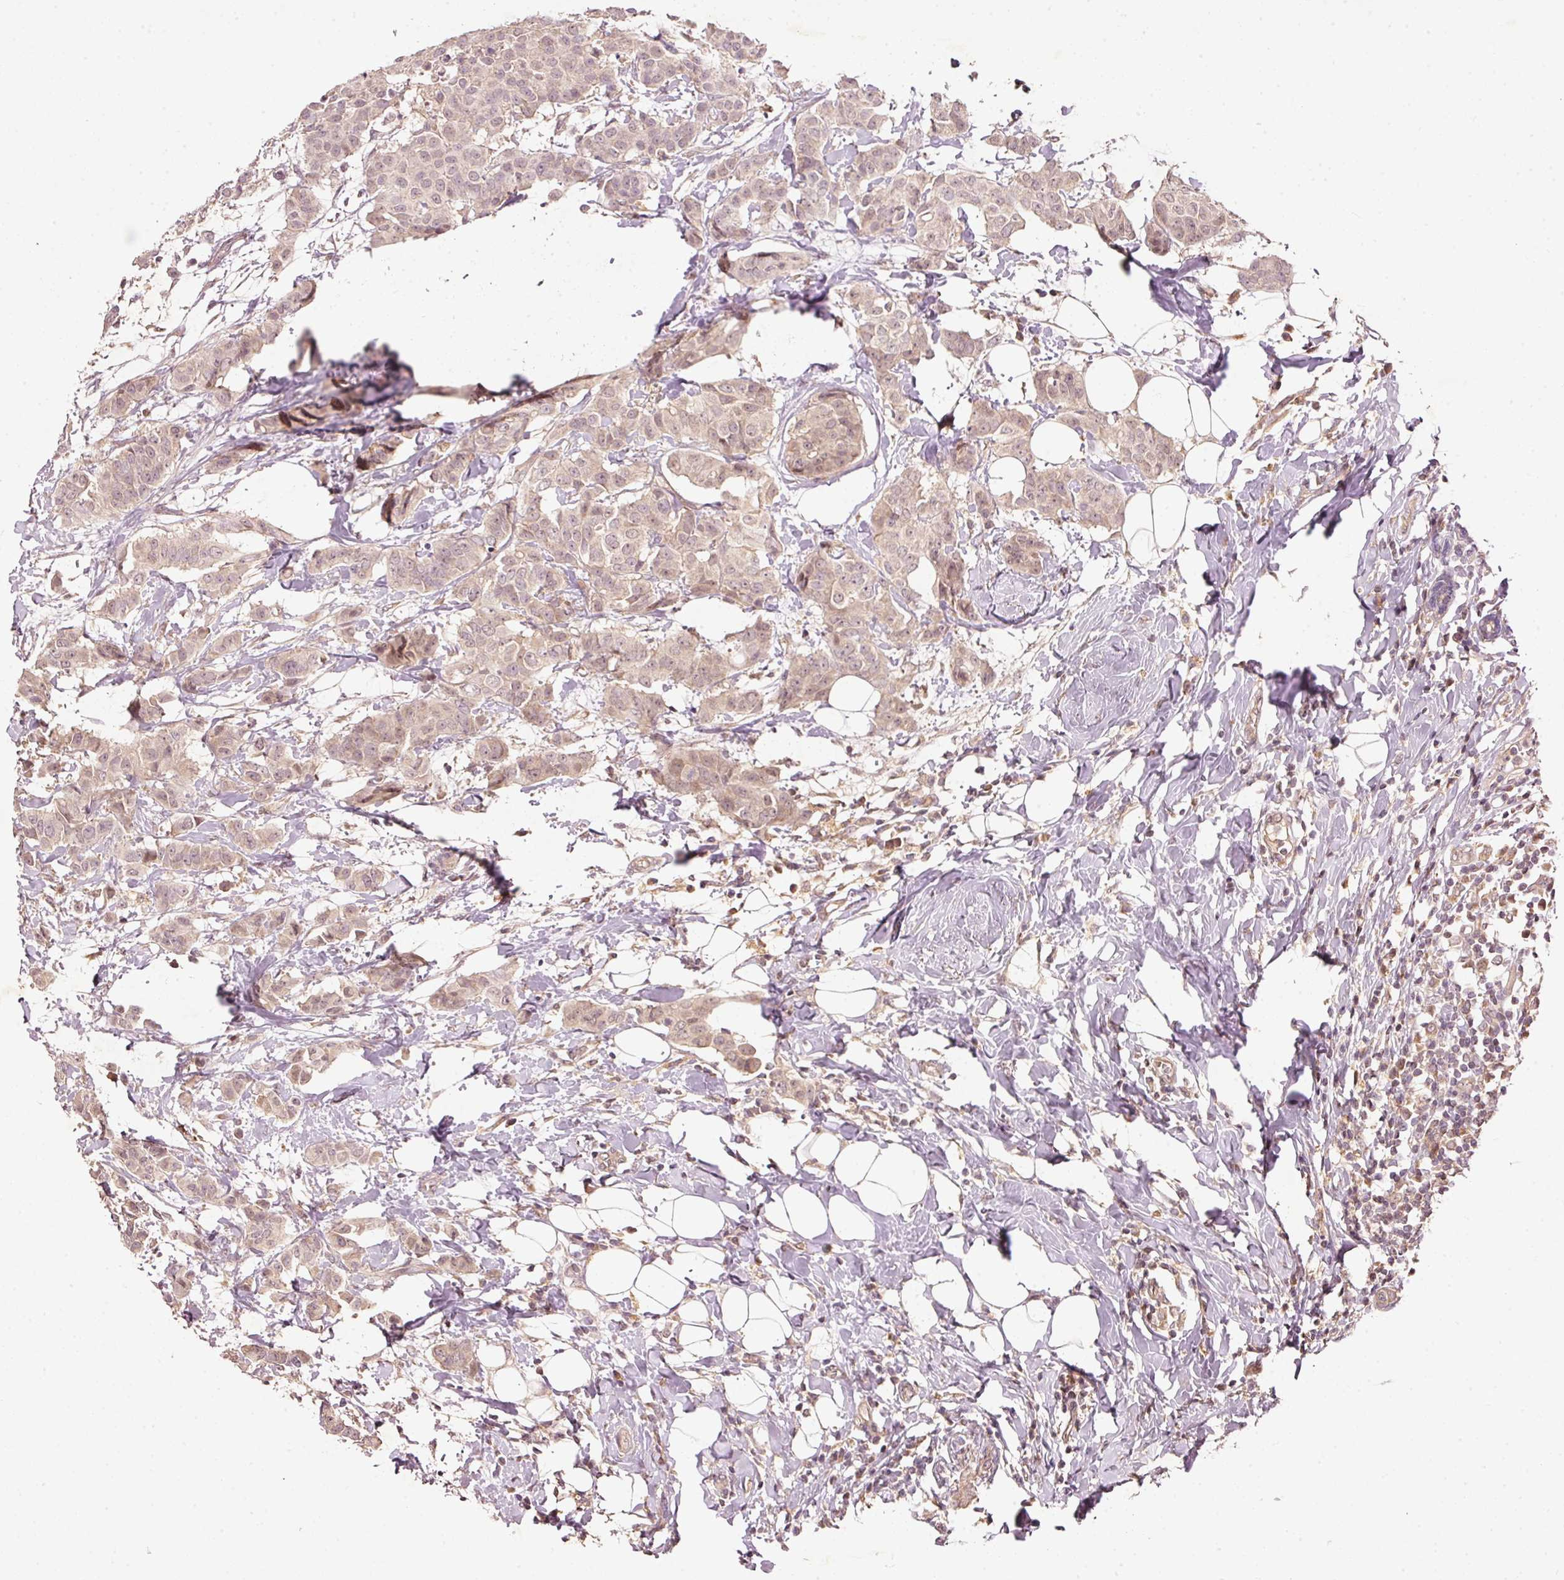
{"staining": {"intensity": "weak", "quantity": "<25%", "location": "nuclear"}, "tissue": "breast cancer", "cell_type": "Tumor cells", "image_type": "cancer", "snomed": [{"axis": "morphology", "description": "Duct carcinoma"}, {"axis": "topography", "description": "Breast"}], "caption": "This is a image of immunohistochemistry staining of breast cancer (intraductal carcinoma), which shows no expression in tumor cells. Brightfield microscopy of immunohistochemistry stained with DAB (brown) and hematoxylin (blue), captured at high magnification.", "gene": "PCDHB1", "patient": {"sex": "female", "age": 40}}